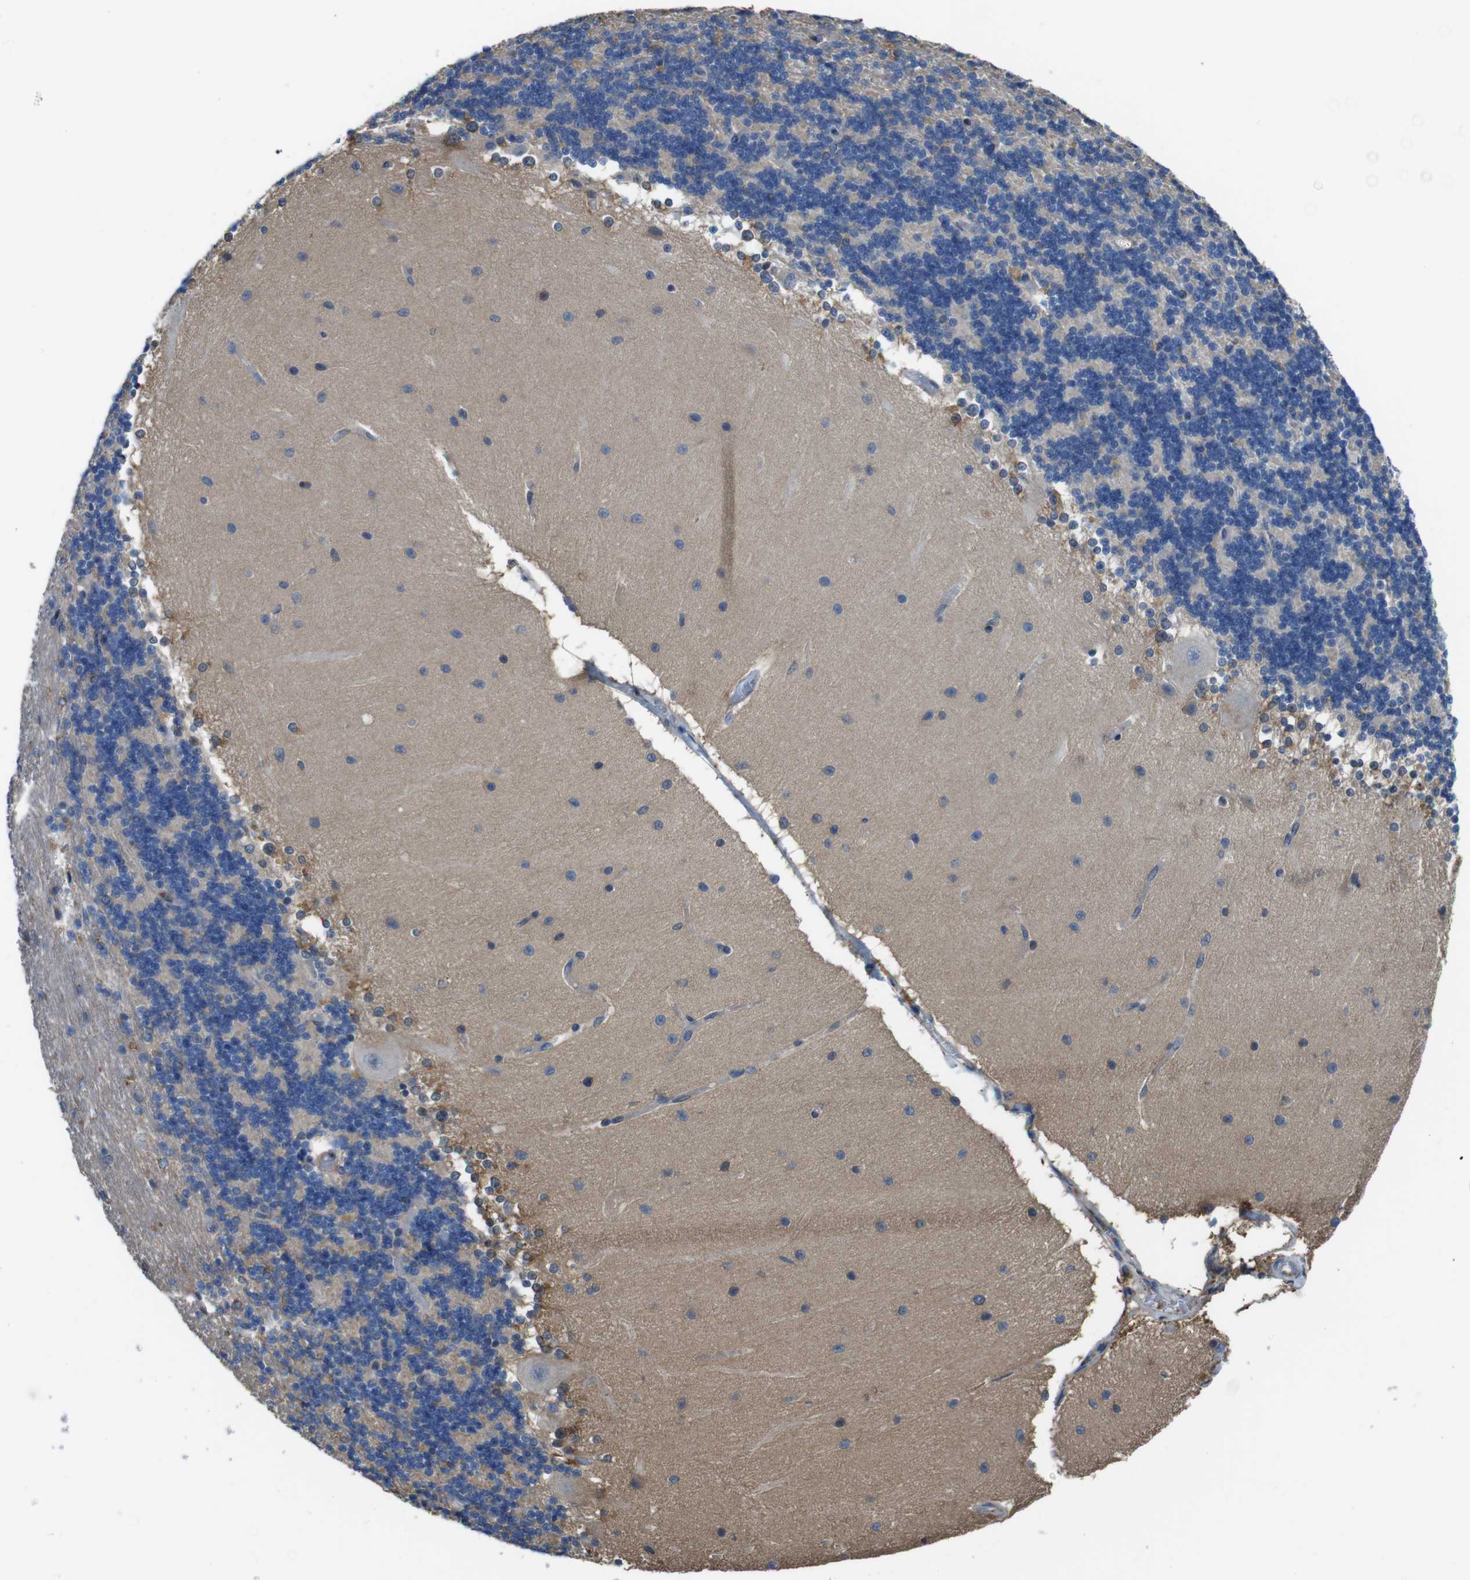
{"staining": {"intensity": "weak", "quantity": "<25%", "location": "cytoplasmic/membranous"}, "tissue": "cerebellum", "cell_type": "Cells in granular layer", "image_type": "normal", "snomed": [{"axis": "morphology", "description": "Normal tissue, NOS"}, {"axis": "topography", "description": "Cerebellum"}], "caption": "An immunohistochemistry histopathology image of normal cerebellum is shown. There is no staining in cells in granular layer of cerebellum. Brightfield microscopy of IHC stained with DAB (brown) and hematoxylin (blue), captured at high magnification.", "gene": "RAB6A", "patient": {"sex": "female", "age": 54}}